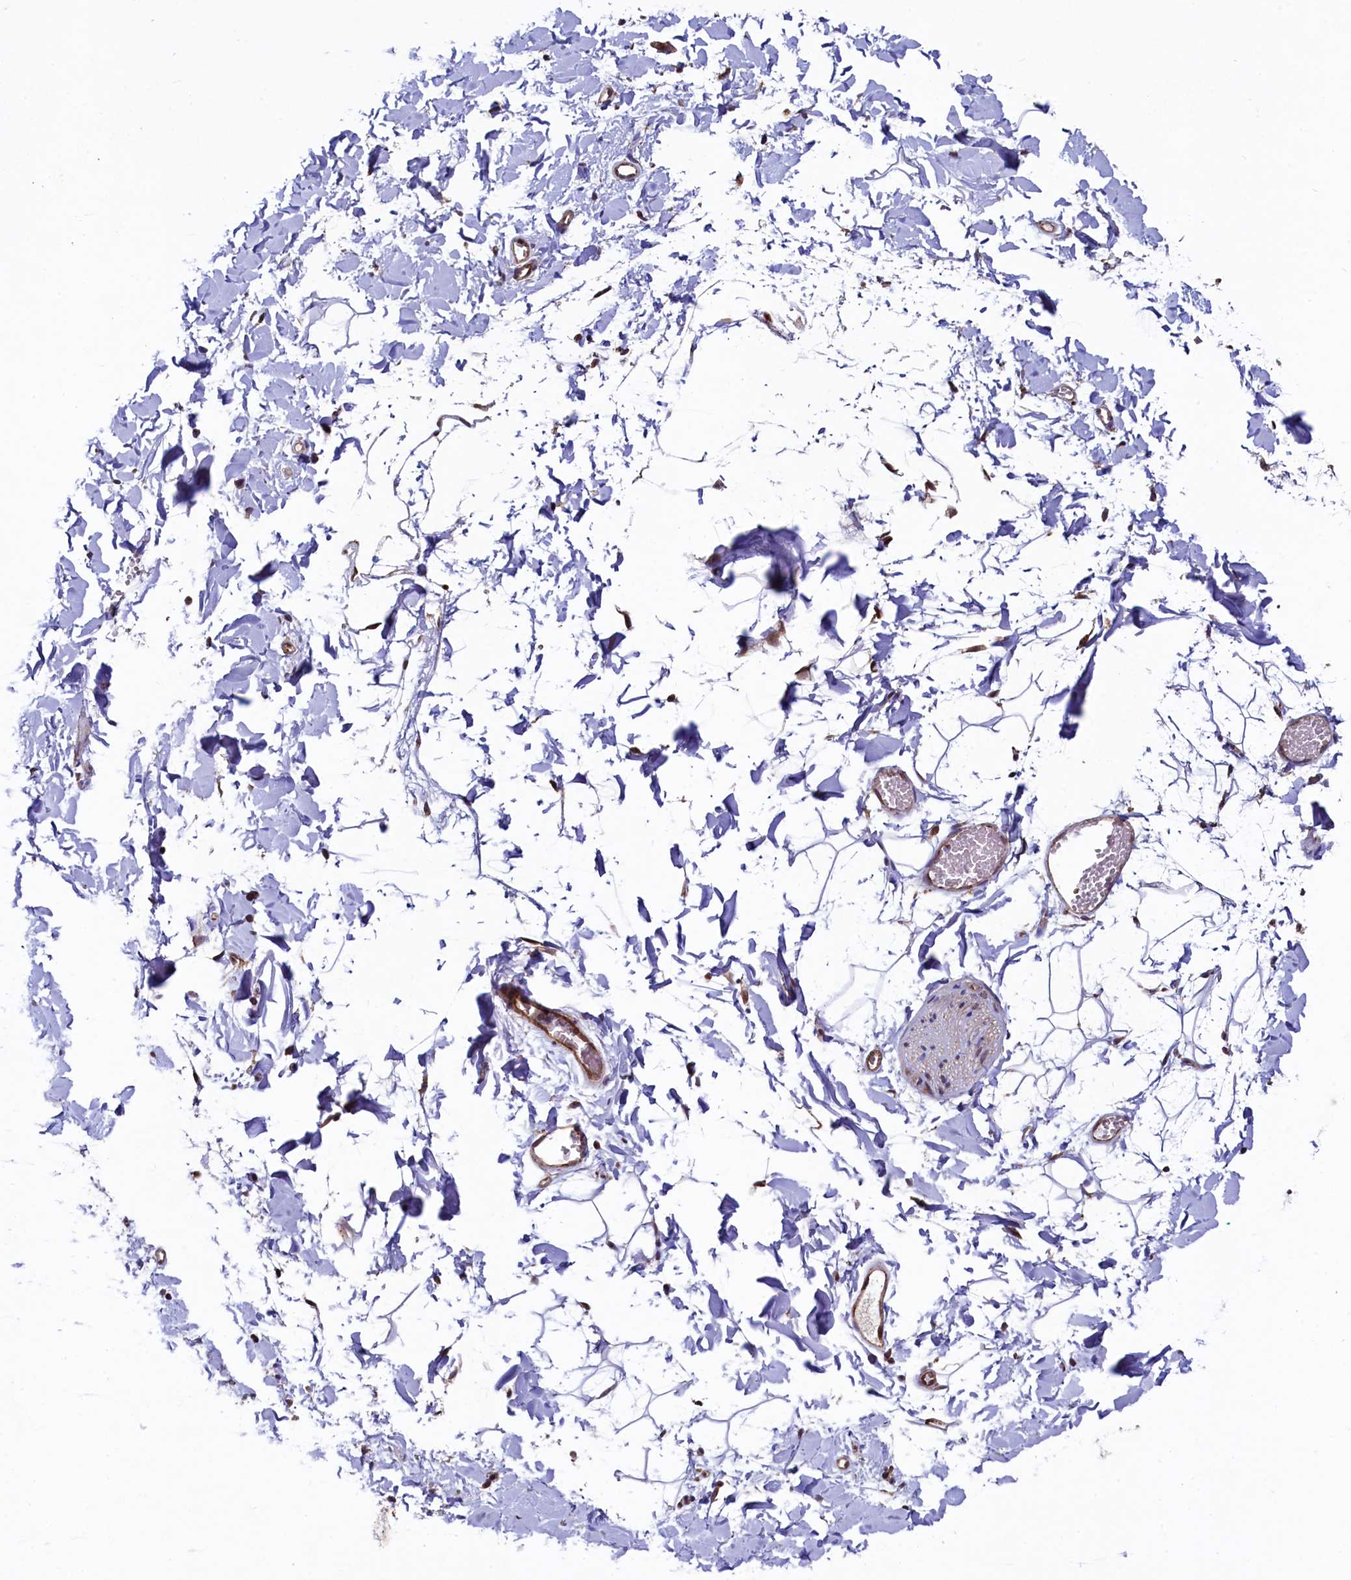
{"staining": {"intensity": "negative", "quantity": "none", "location": "none"}, "tissue": "adipose tissue", "cell_type": "Adipocytes", "image_type": "normal", "snomed": [{"axis": "morphology", "description": "Normal tissue, NOS"}, {"axis": "topography", "description": "Gallbladder"}, {"axis": "topography", "description": "Peripheral nerve tissue"}], "caption": "Adipocytes are negative for protein expression in normal human adipose tissue.", "gene": "ZNF577", "patient": {"sex": "male", "age": 38}}